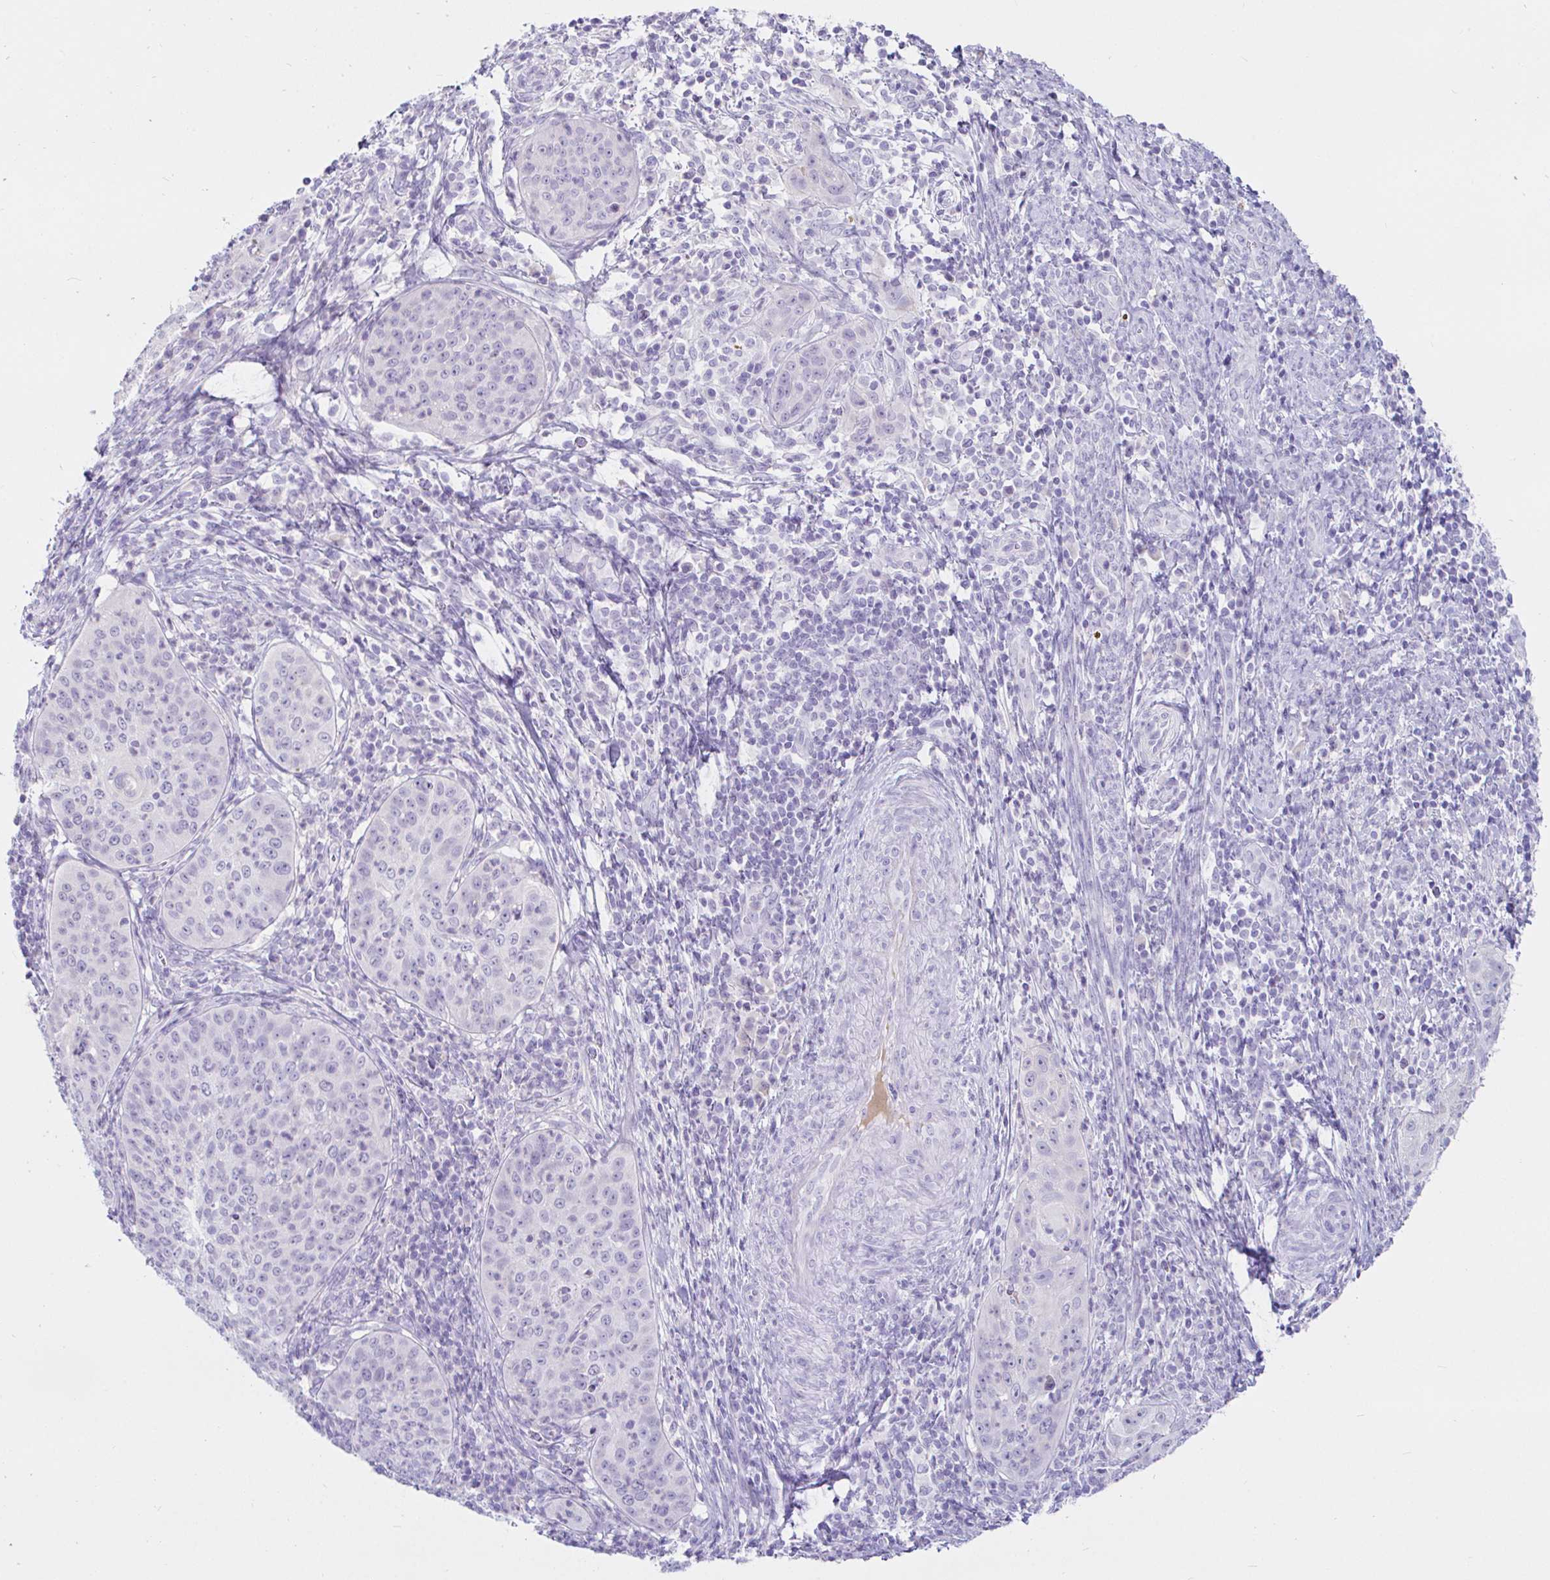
{"staining": {"intensity": "negative", "quantity": "none", "location": "none"}, "tissue": "cervical cancer", "cell_type": "Tumor cells", "image_type": "cancer", "snomed": [{"axis": "morphology", "description": "Squamous cell carcinoma, NOS"}, {"axis": "topography", "description": "Cervix"}], "caption": "An IHC histopathology image of cervical cancer is shown. There is no staining in tumor cells of cervical cancer.", "gene": "SAA4", "patient": {"sex": "female", "age": 30}}